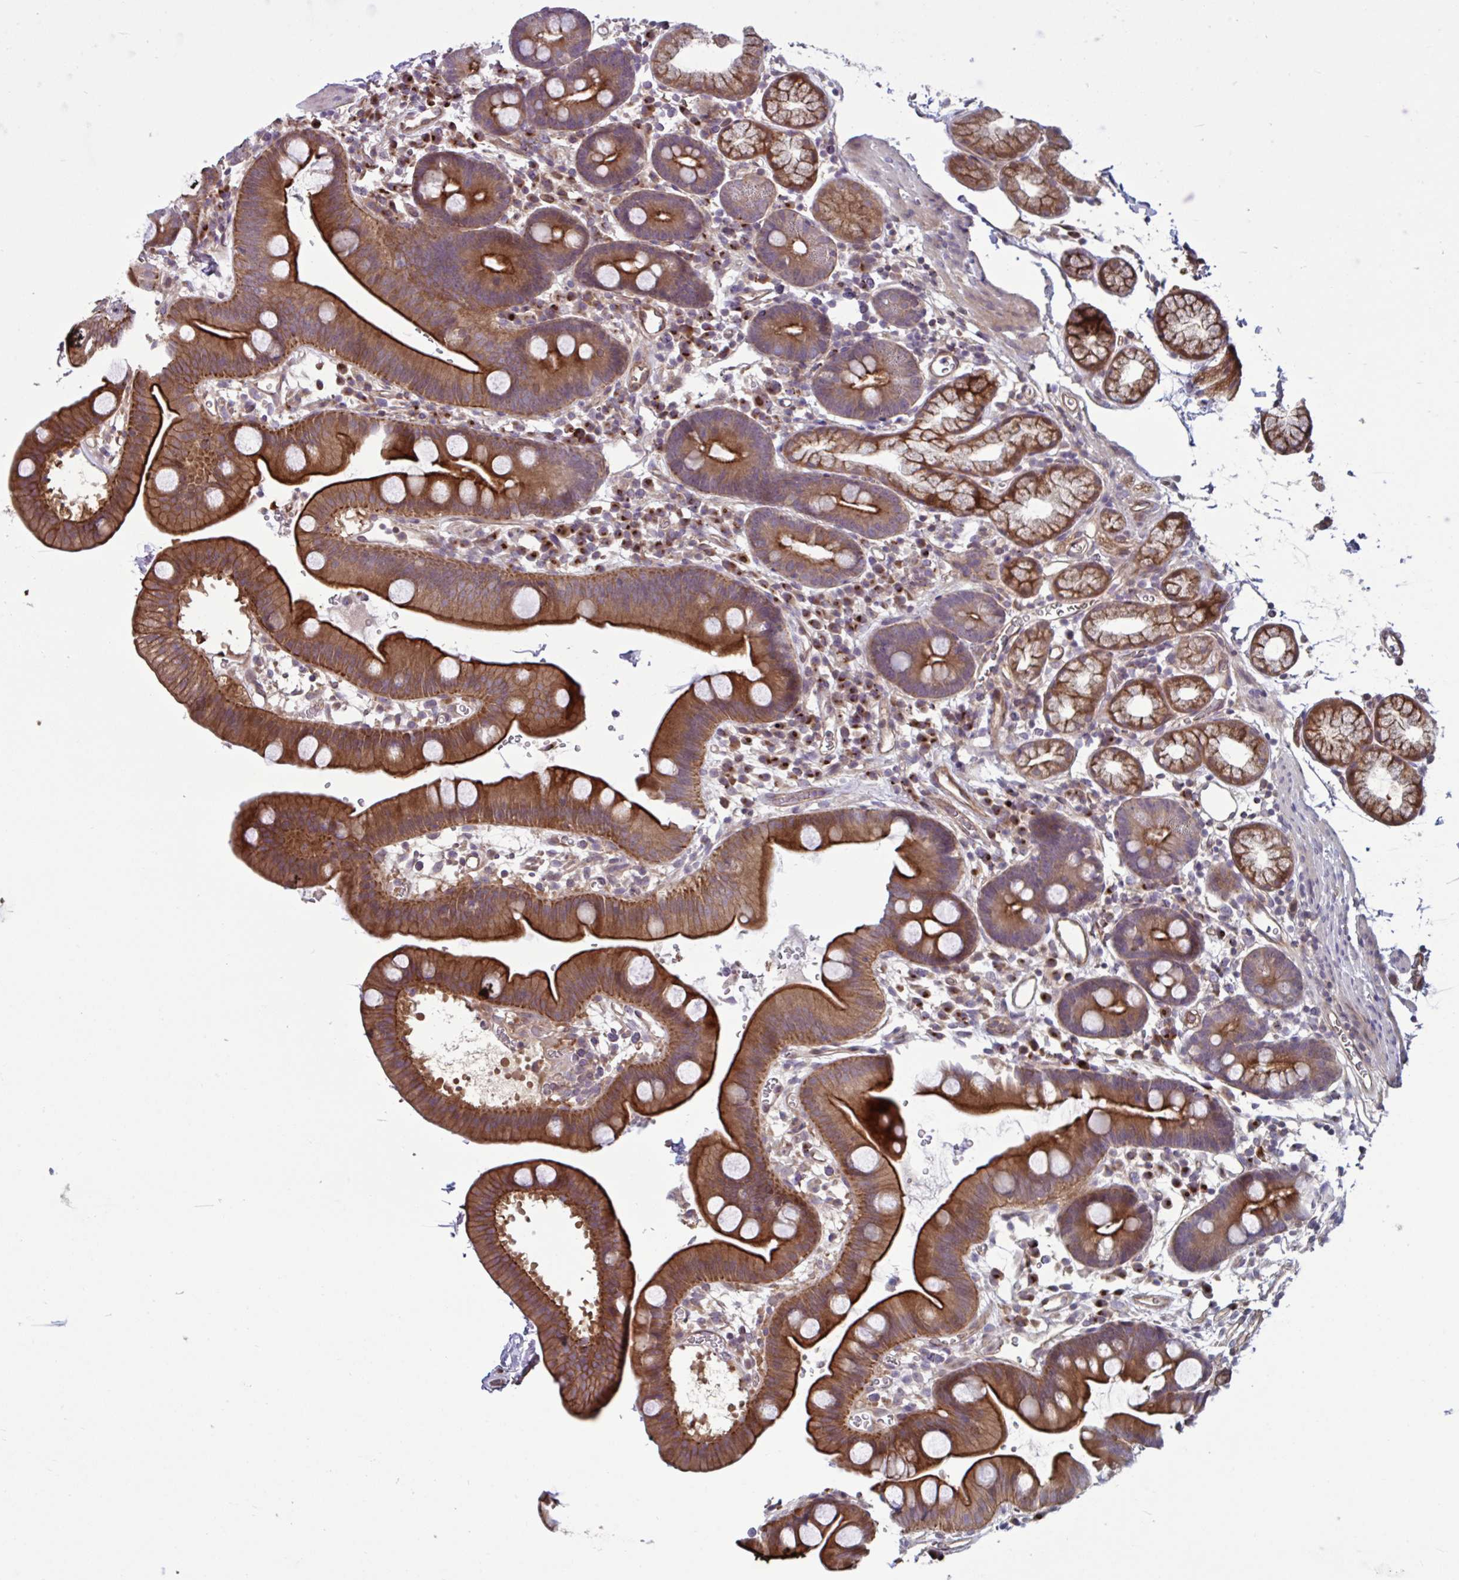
{"staining": {"intensity": "strong", "quantity": ">75%", "location": "cytoplasmic/membranous"}, "tissue": "duodenum", "cell_type": "Glandular cells", "image_type": "normal", "snomed": [{"axis": "morphology", "description": "Normal tissue, NOS"}, {"axis": "topography", "description": "Duodenum"}], "caption": "Immunohistochemical staining of normal human duodenum demonstrates strong cytoplasmic/membranous protein positivity in approximately >75% of glandular cells.", "gene": "GLTP", "patient": {"sex": "male", "age": 59}}